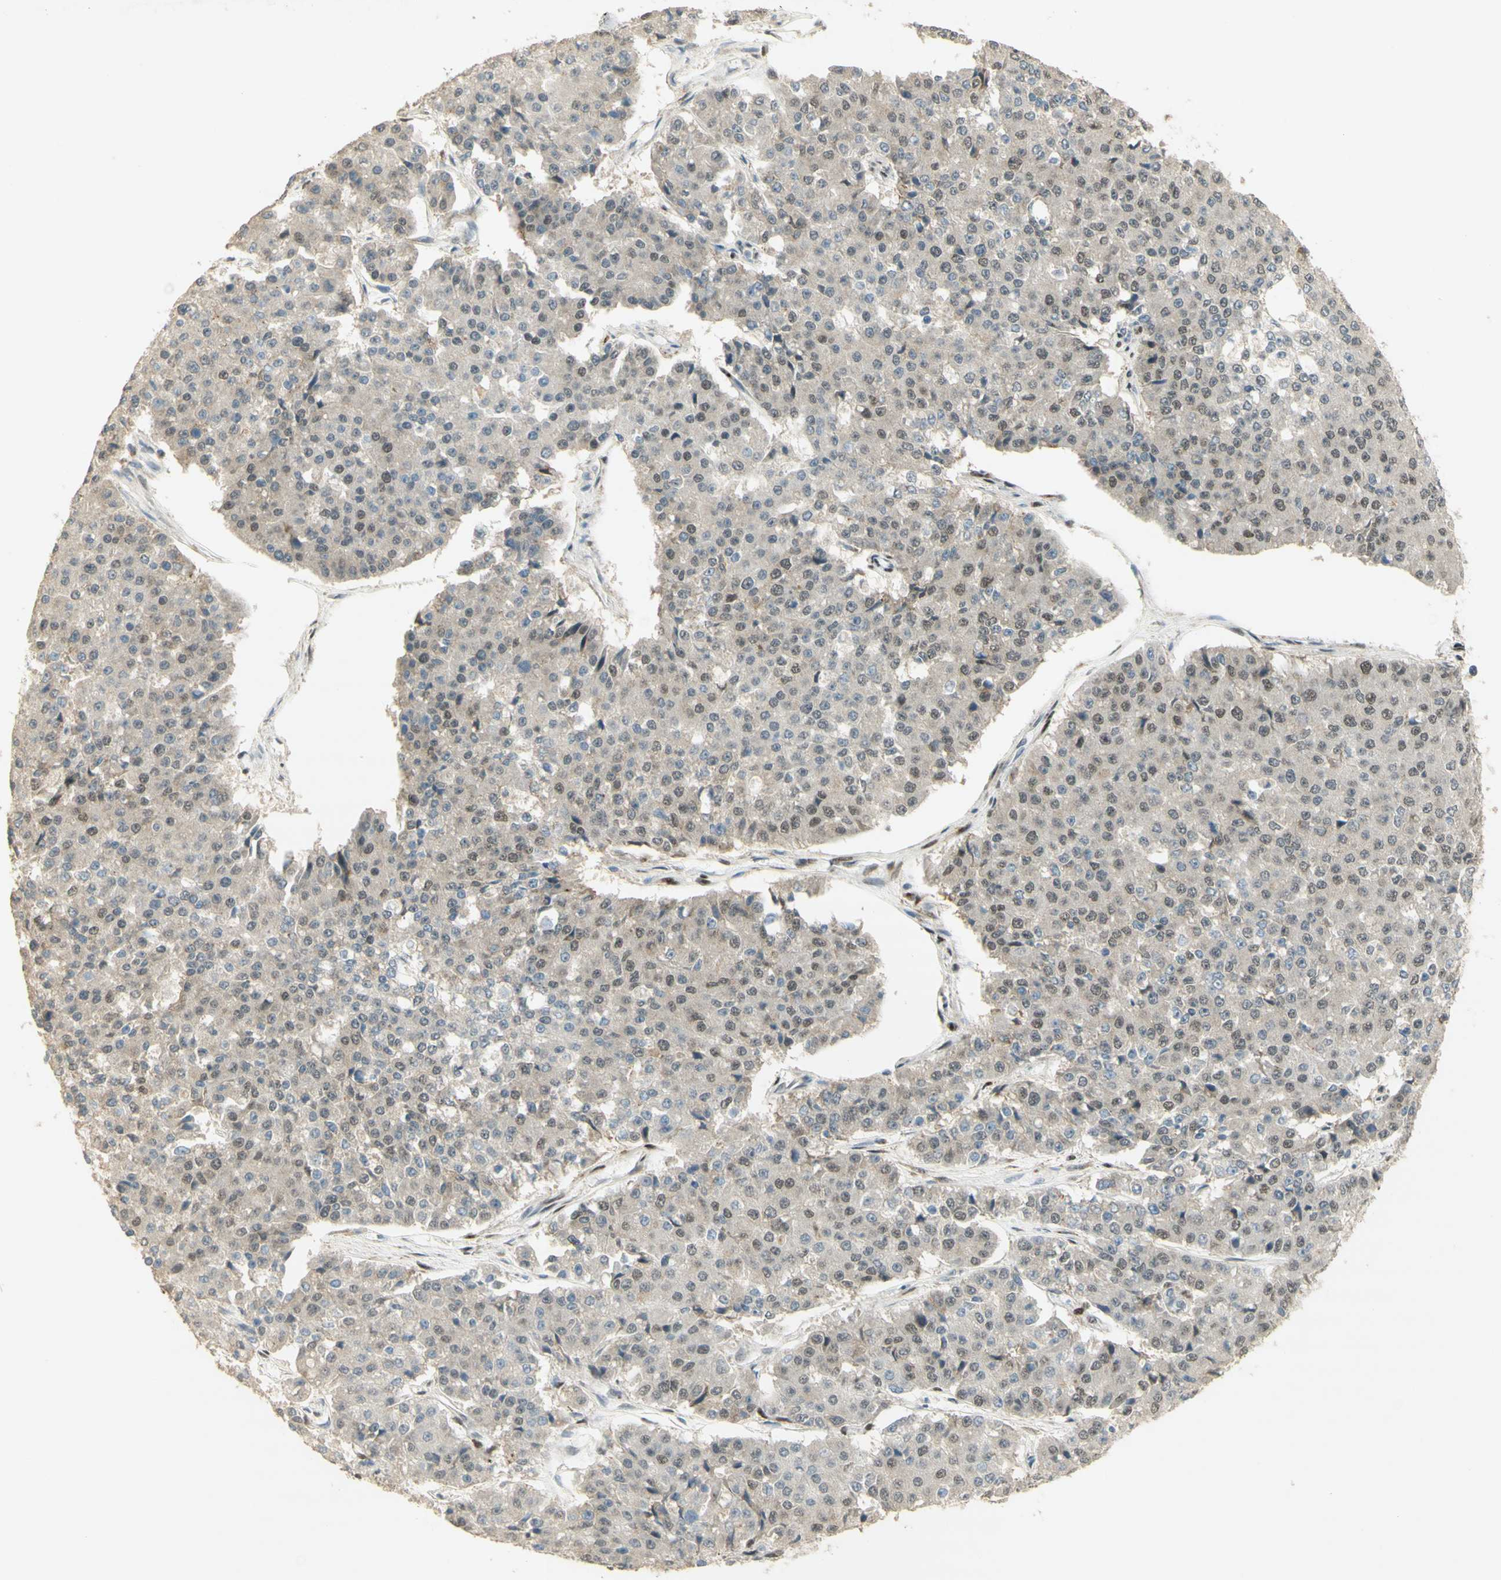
{"staining": {"intensity": "weak", "quantity": "<25%", "location": "nuclear"}, "tissue": "pancreatic cancer", "cell_type": "Tumor cells", "image_type": "cancer", "snomed": [{"axis": "morphology", "description": "Adenocarcinoma, NOS"}, {"axis": "topography", "description": "Pancreas"}], "caption": "DAB (3,3'-diaminobenzidine) immunohistochemical staining of pancreatic adenocarcinoma shows no significant positivity in tumor cells.", "gene": "FOXP1", "patient": {"sex": "male", "age": 50}}